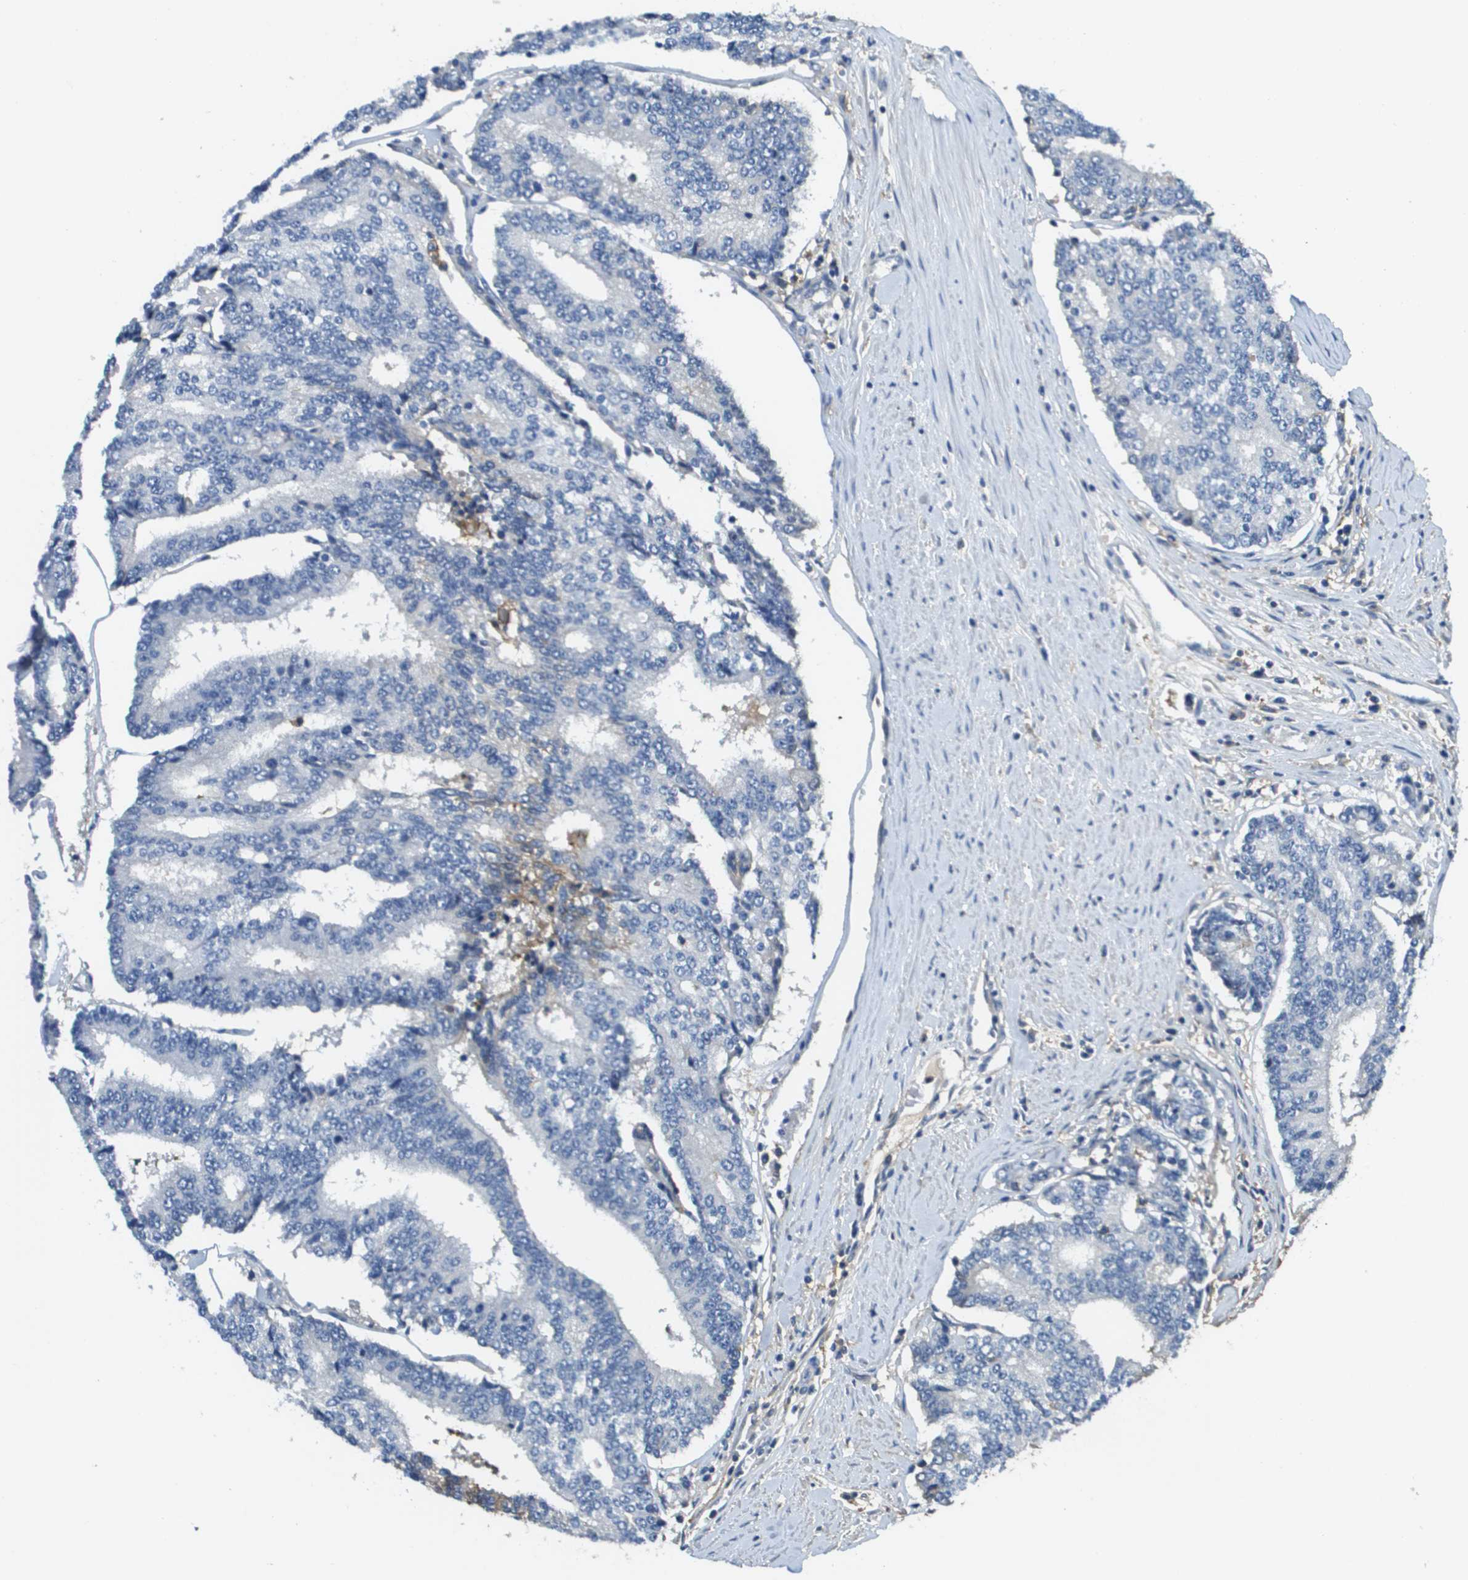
{"staining": {"intensity": "moderate", "quantity": "<25%", "location": "cytoplasmic/membranous"}, "tissue": "prostate cancer", "cell_type": "Tumor cells", "image_type": "cancer", "snomed": [{"axis": "morphology", "description": "Normal tissue, NOS"}, {"axis": "morphology", "description": "Adenocarcinoma, High grade"}, {"axis": "topography", "description": "Prostate"}, {"axis": "topography", "description": "Seminal veicle"}], "caption": "The immunohistochemical stain highlights moderate cytoplasmic/membranous staining in tumor cells of adenocarcinoma (high-grade) (prostate) tissue. Using DAB (3,3'-diaminobenzidine) (brown) and hematoxylin (blue) stains, captured at high magnification using brightfield microscopy.", "gene": "SLC16A3", "patient": {"sex": "male", "age": 55}}